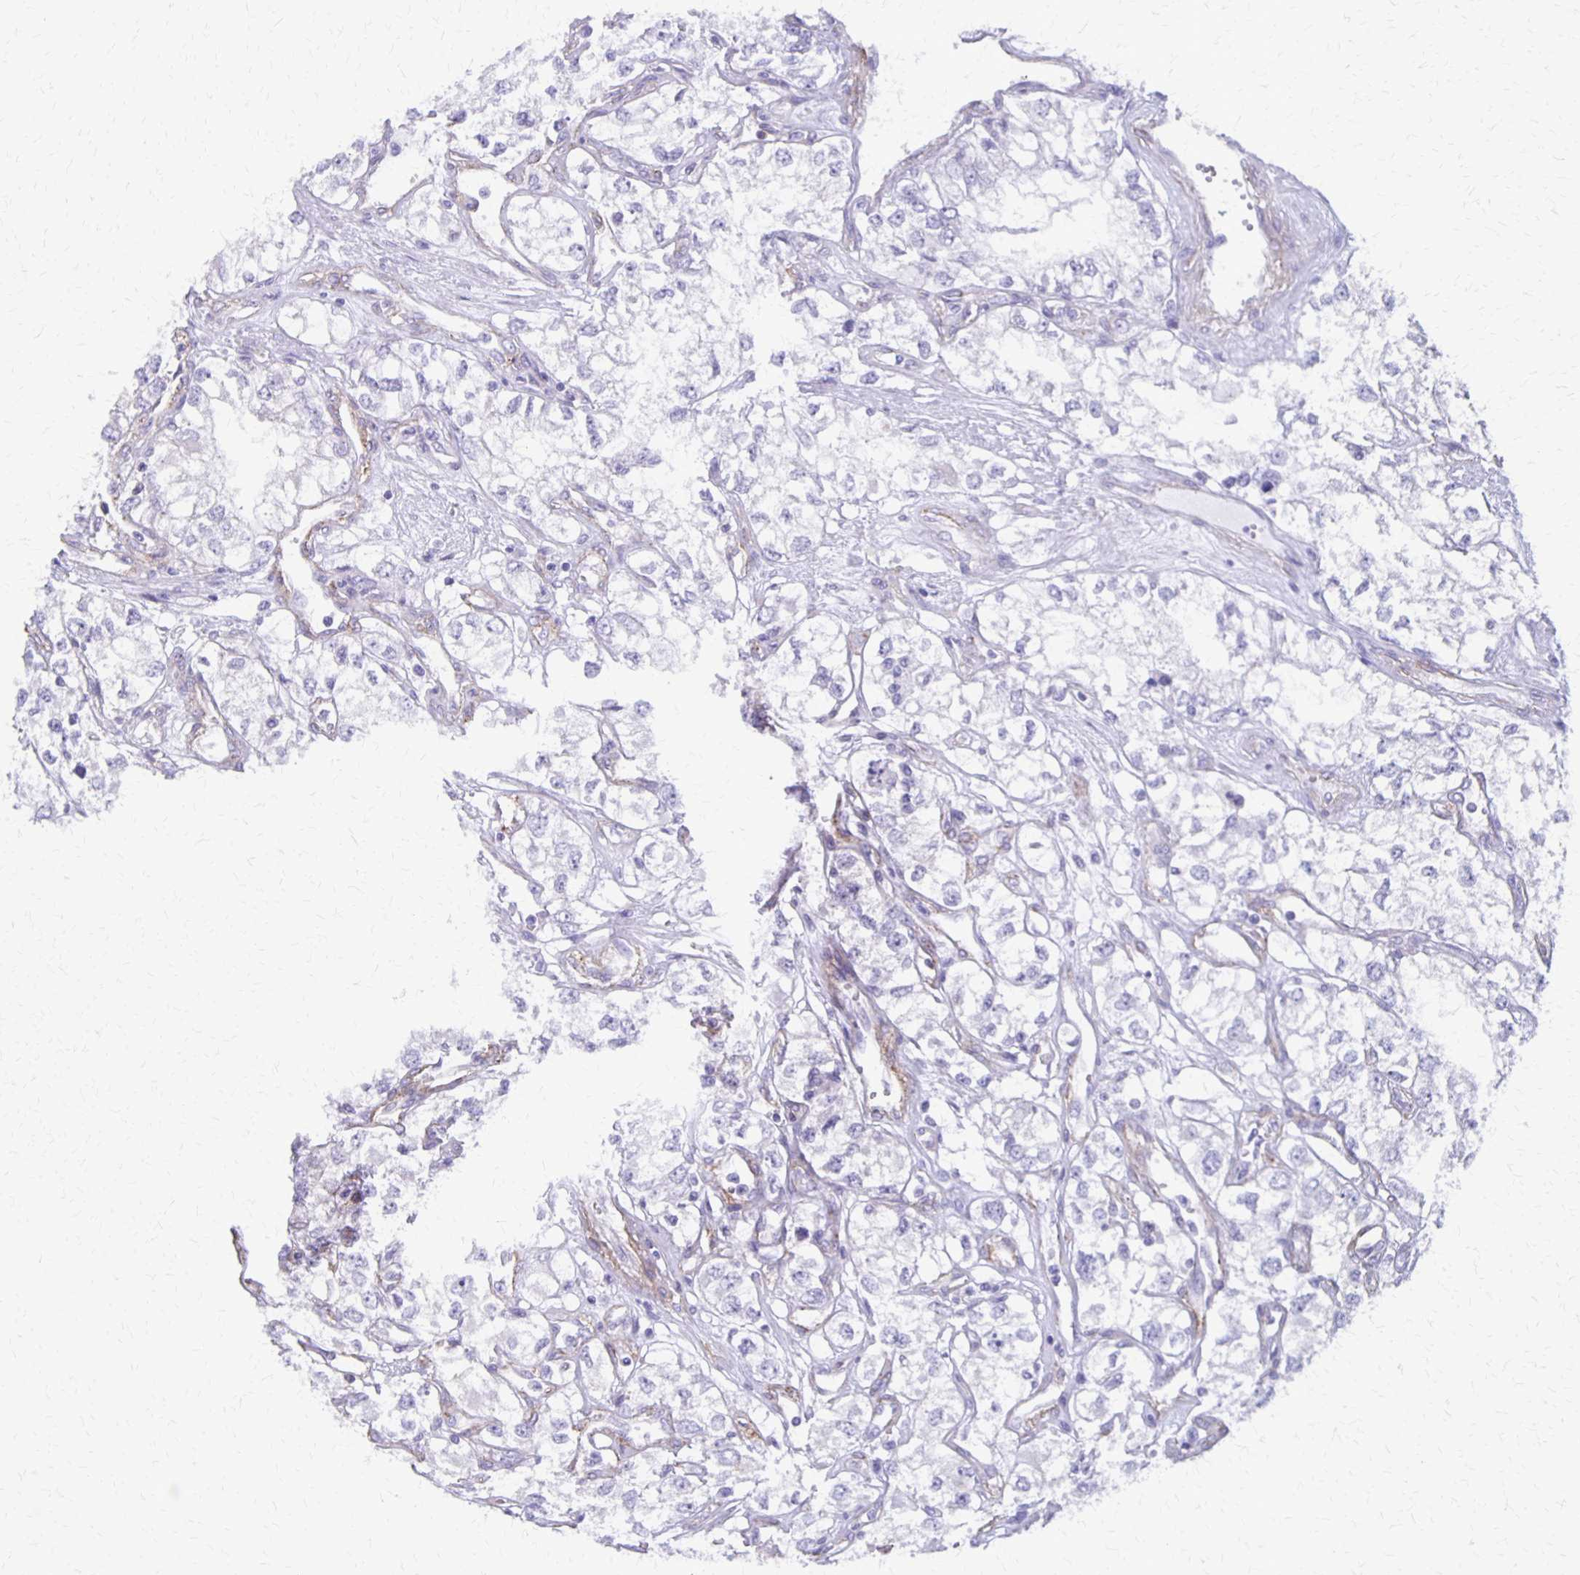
{"staining": {"intensity": "negative", "quantity": "none", "location": "none"}, "tissue": "renal cancer", "cell_type": "Tumor cells", "image_type": "cancer", "snomed": [{"axis": "morphology", "description": "Adenocarcinoma, NOS"}, {"axis": "topography", "description": "Kidney"}], "caption": "IHC of adenocarcinoma (renal) exhibits no positivity in tumor cells.", "gene": "SEPTIN5", "patient": {"sex": "female", "age": 59}}